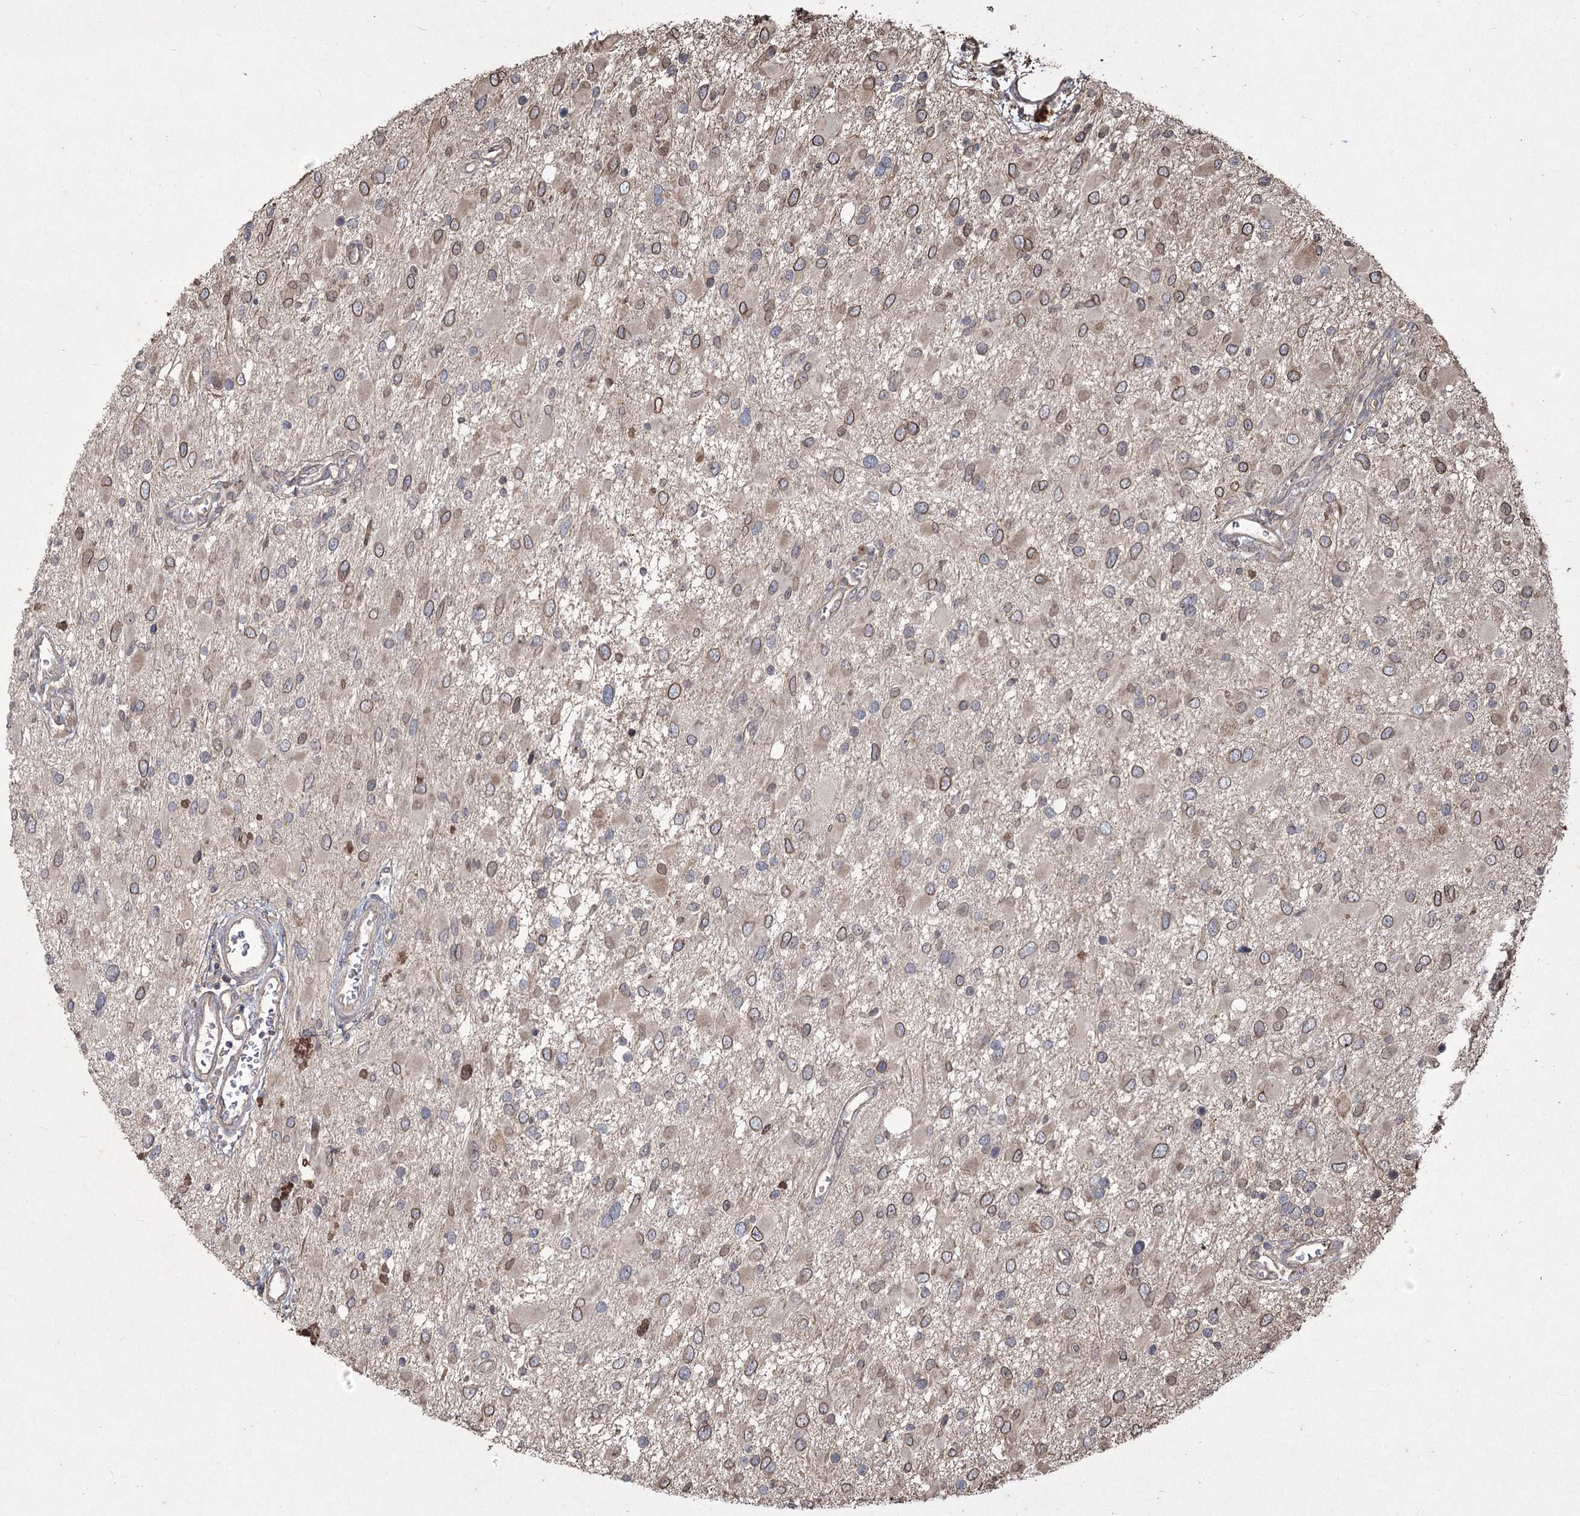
{"staining": {"intensity": "moderate", "quantity": "<25%", "location": "cytoplasmic/membranous,nuclear"}, "tissue": "glioma", "cell_type": "Tumor cells", "image_type": "cancer", "snomed": [{"axis": "morphology", "description": "Glioma, malignant, High grade"}, {"axis": "topography", "description": "Brain"}], "caption": "Approximately <25% of tumor cells in glioma exhibit moderate cytoplasmic/membranous and nuclear protein expression as visualized by brown immunohistochemical staining.", "gene": "PRC1", "patient": {"sex": "male", "age": 53}}